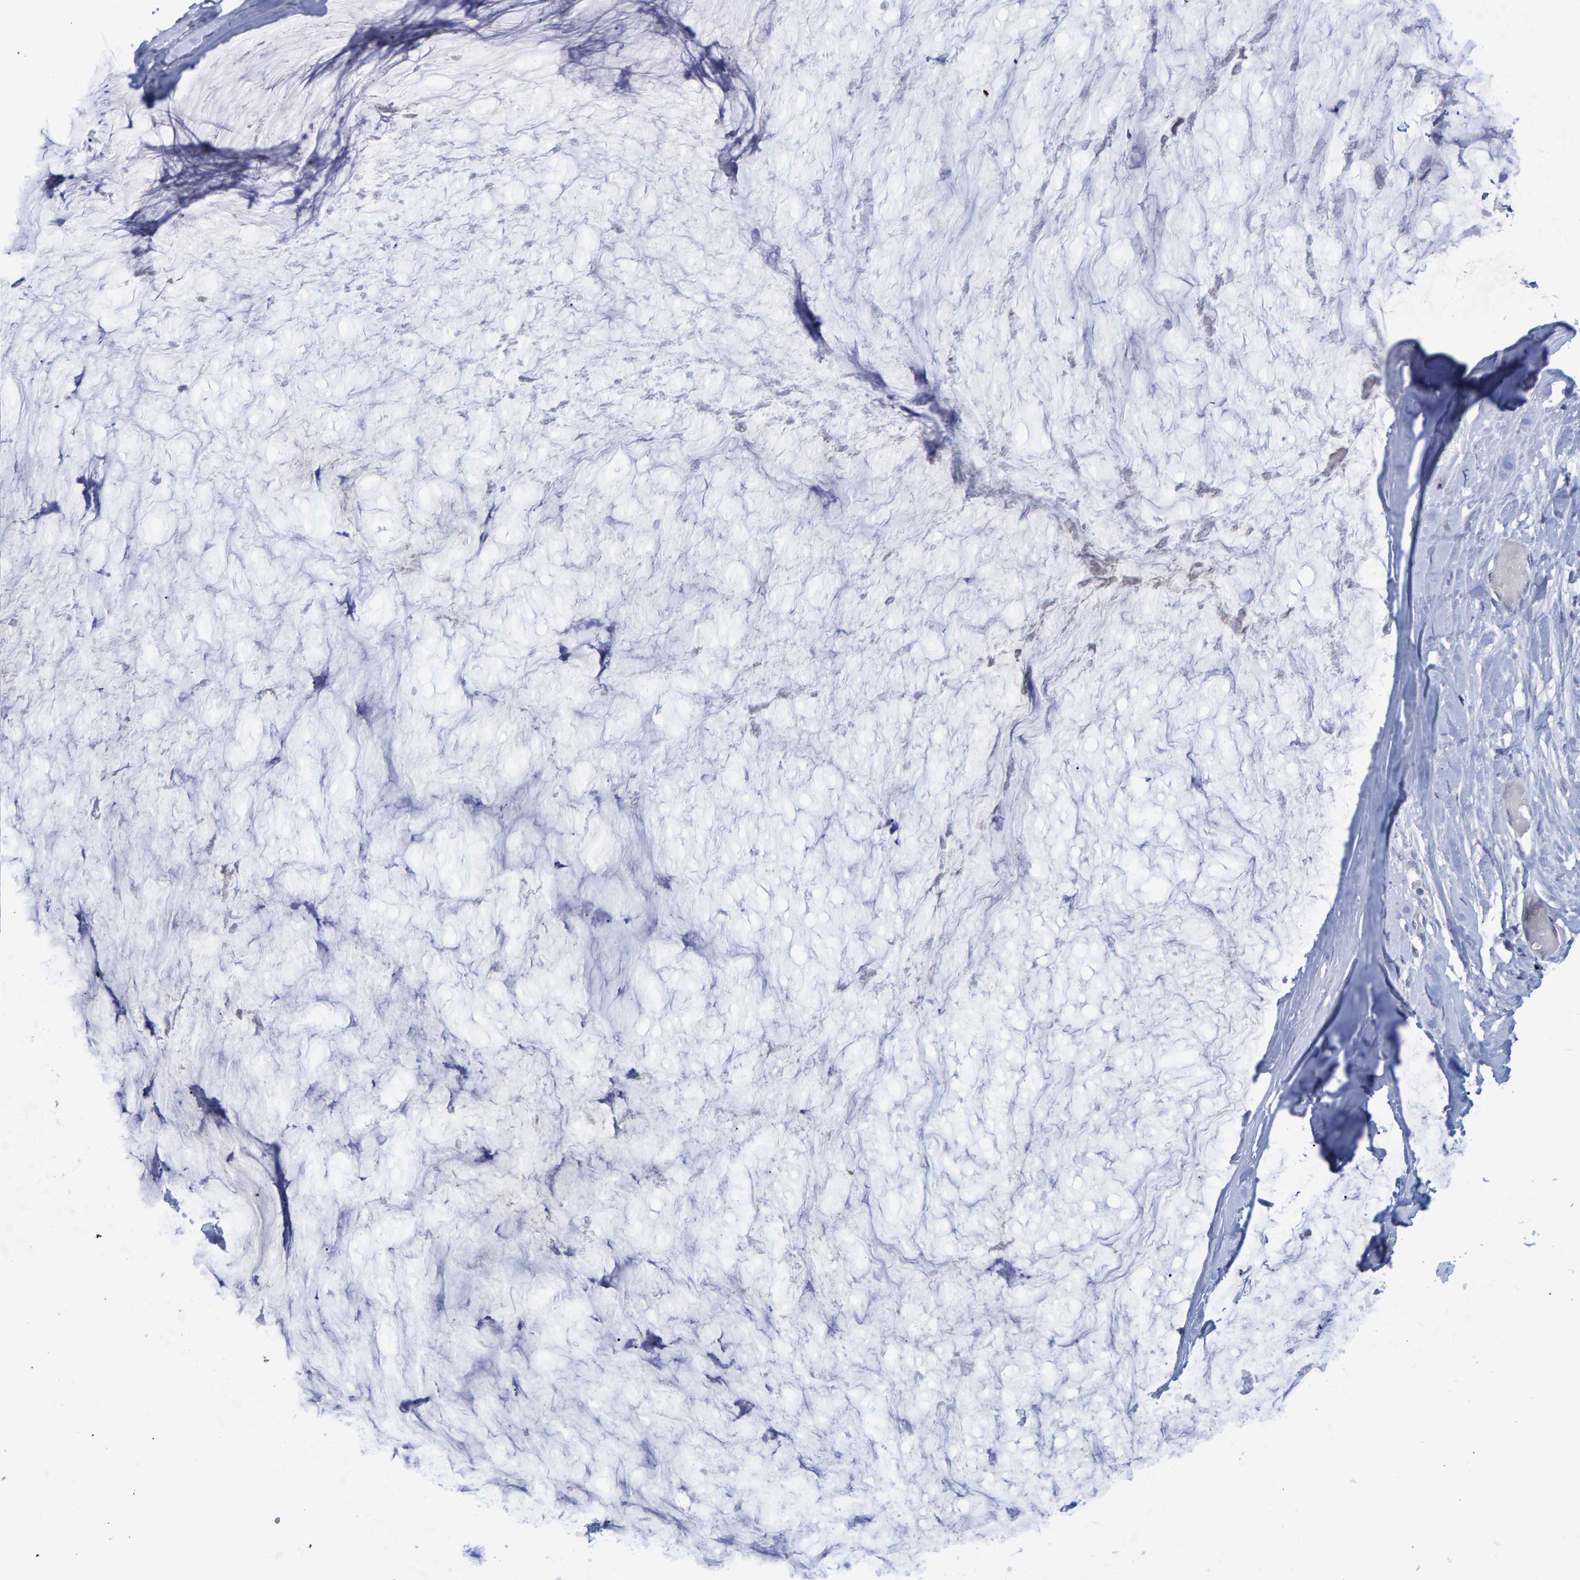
{"staining": {"intensity": "negative", "quantity": "none", "location": "none"}, "tissue": "ovarian cancer", "cell_type": "Tumor cells", "image_type": "cancer", "snomed": [{"axis": "morphology", "description": "Cystadenocarcinoma, mucinous, NOS"}, {"axis": "topography", "description": "Ovary"}], "caption": "Immunohistochemistry micrograph of ovarian cancer stained for a protein (brown), which demonstrates no positivity in tumor cells.", "gene": "PROCA1", "patient": {"sex": "female", "age": 39}}